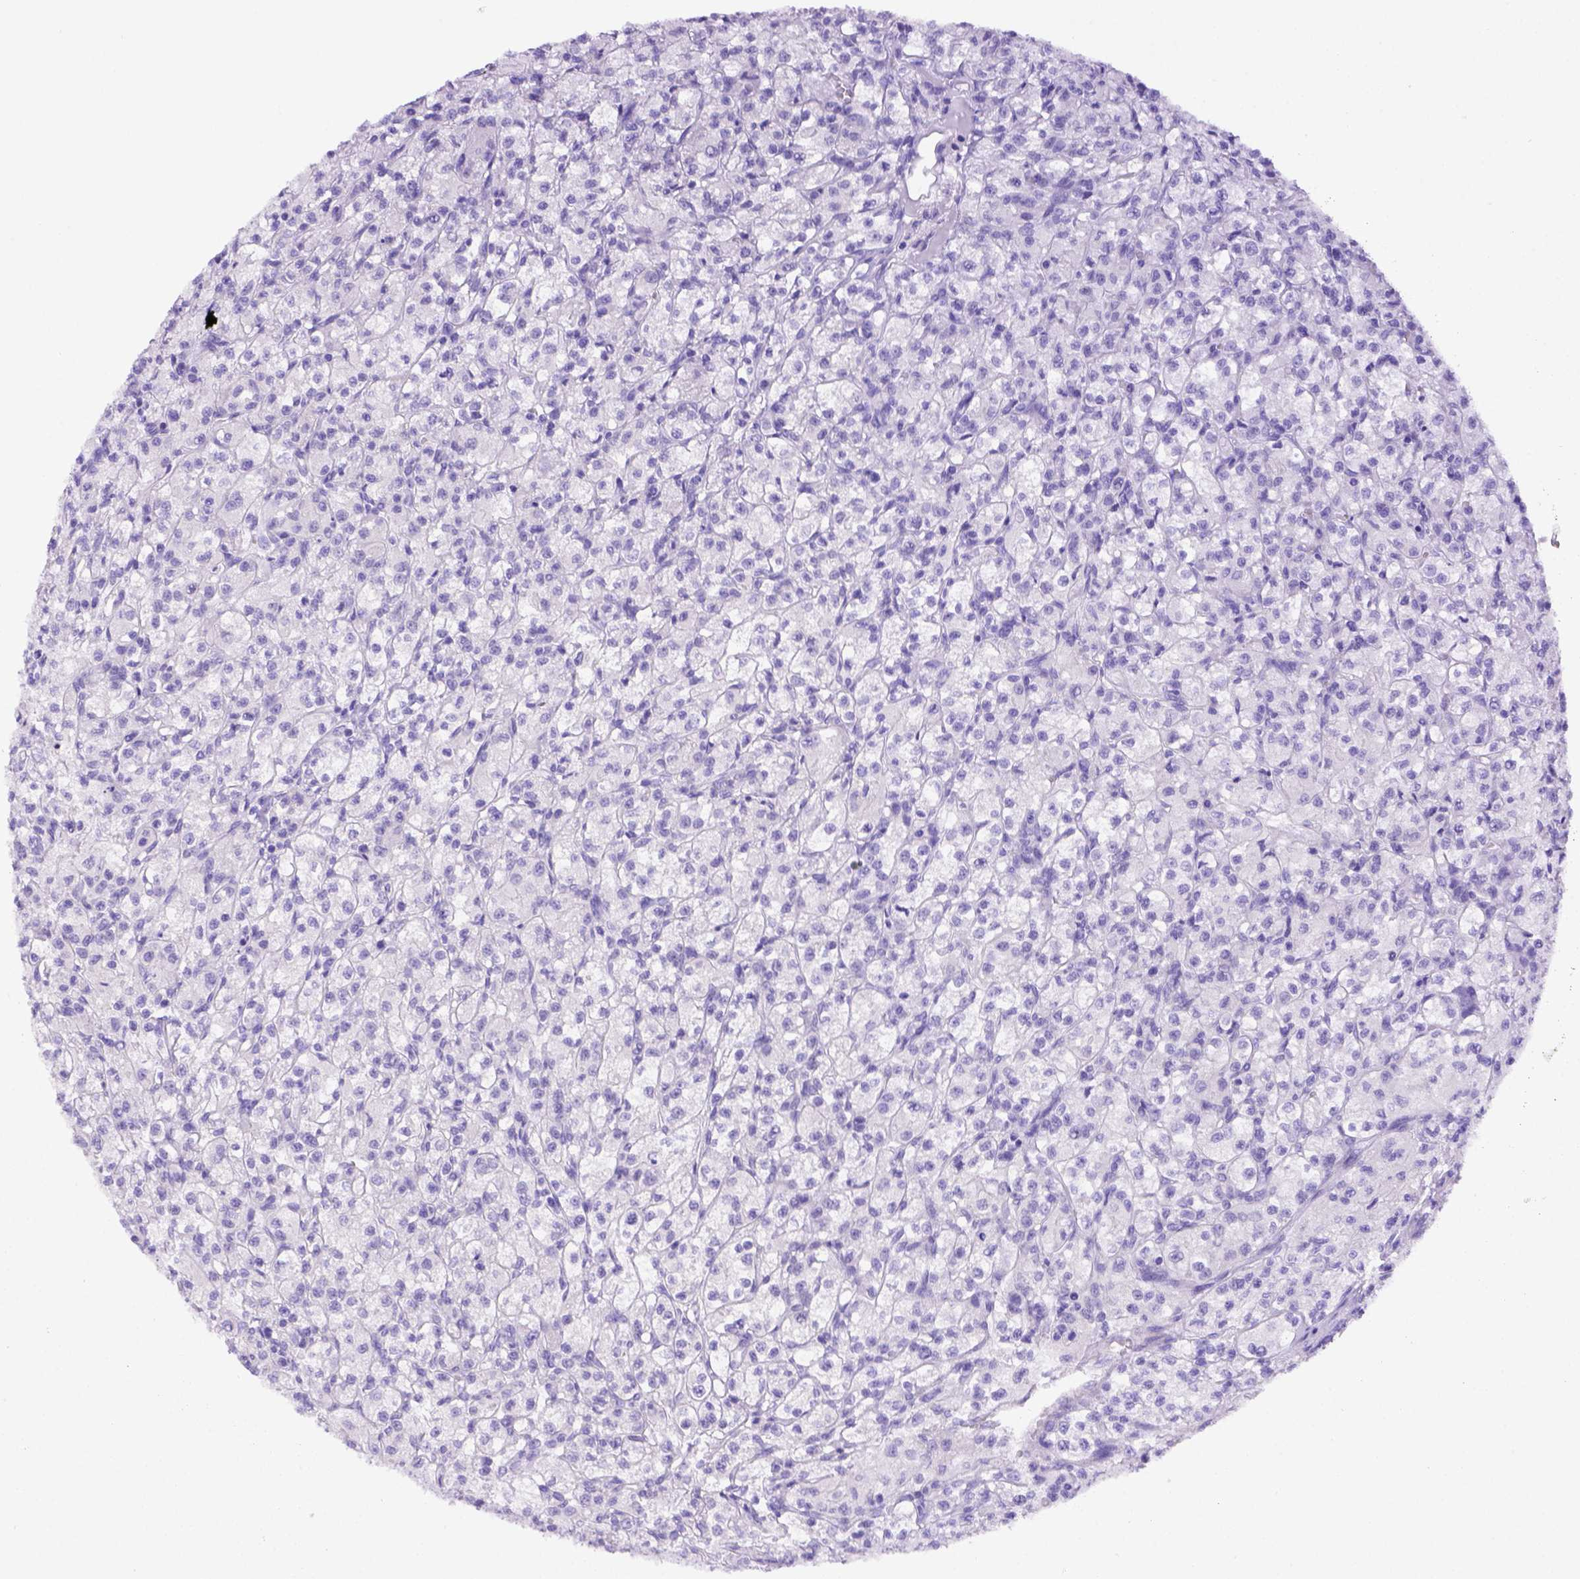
{"staining": {"intensity": "negative", "quantity": "none", "location": "none"}, "tissue": "renal cancer", "cell_type": "Tumor cells", "image_type": "cancer", "snomed": [{"axis": "morphology", "description": "Adenocarcinoma, NOS"}, {"axis": "topography", "description": "Kidney"}], "caption": "High power microscopy image of an immunohistochemistry micrograph of renal cancer, revealing no significant positivity in tumor cells.", "gene": "FOXI1", "patient": {"sex": "female", "age": 70}}